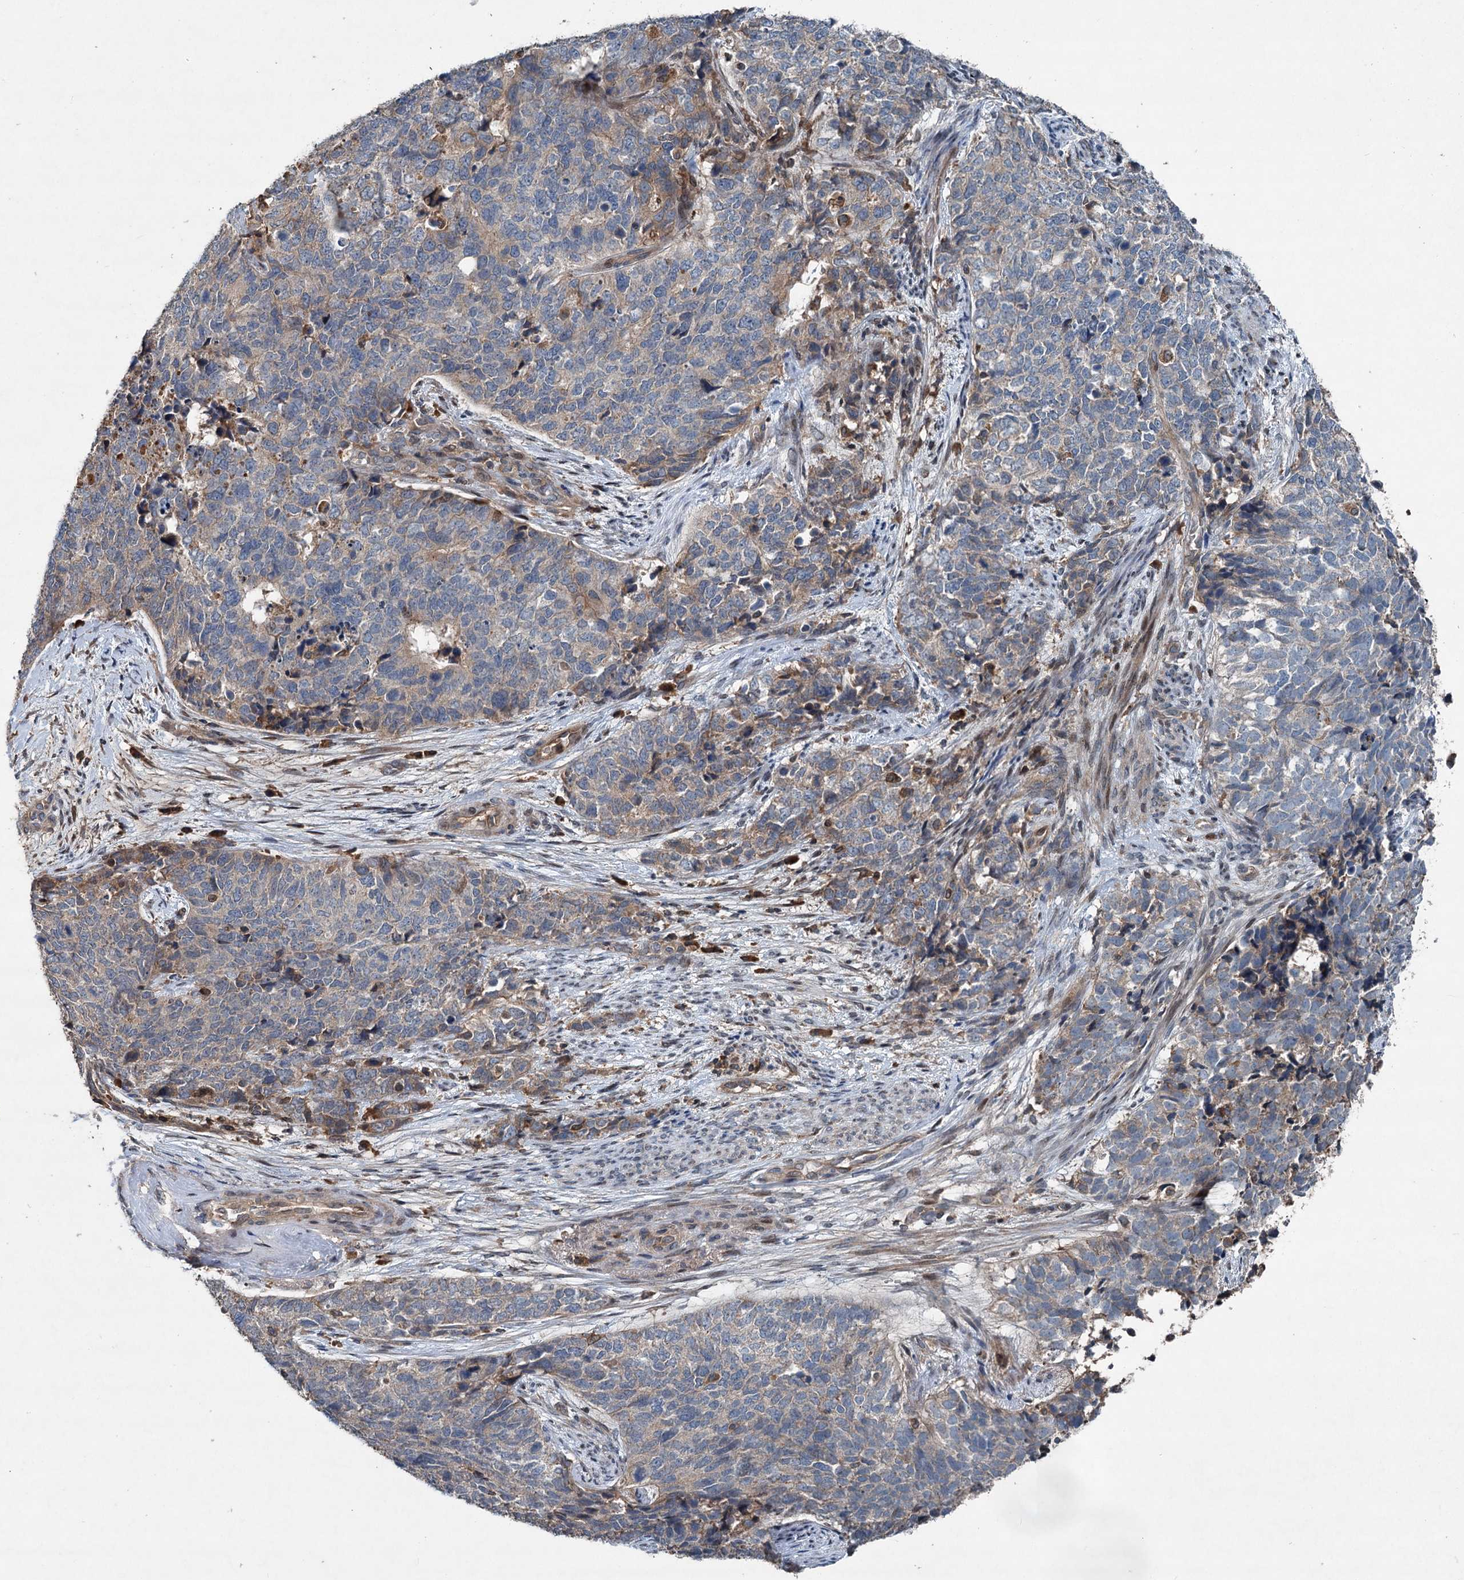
{"staining": {"intensity": "weak", "quantity": "<25%", "location": "cytoplasmic/membranous"}, "tissue": "cervical cancer", "cell_type": "Tumor cells", "image_type": "cancer", "snomed": [{"axis": "morphology", "description": "Squamous cell carcinoma, NOS"}, {"axis": "topography", "description": "Cervix"}], "caption": "IHC of human cervical squamous cell carcinoma exhibits no staining in tumor cells. (Stains: DAB (3,3'-diaminobenzidine) immunohistochemistry with hematoxylin counter stain, Microscopy: brightfield microscopy at high magnification).", "gene": "TAPBPL", "patient": {"sex": "female", "age": 63}}